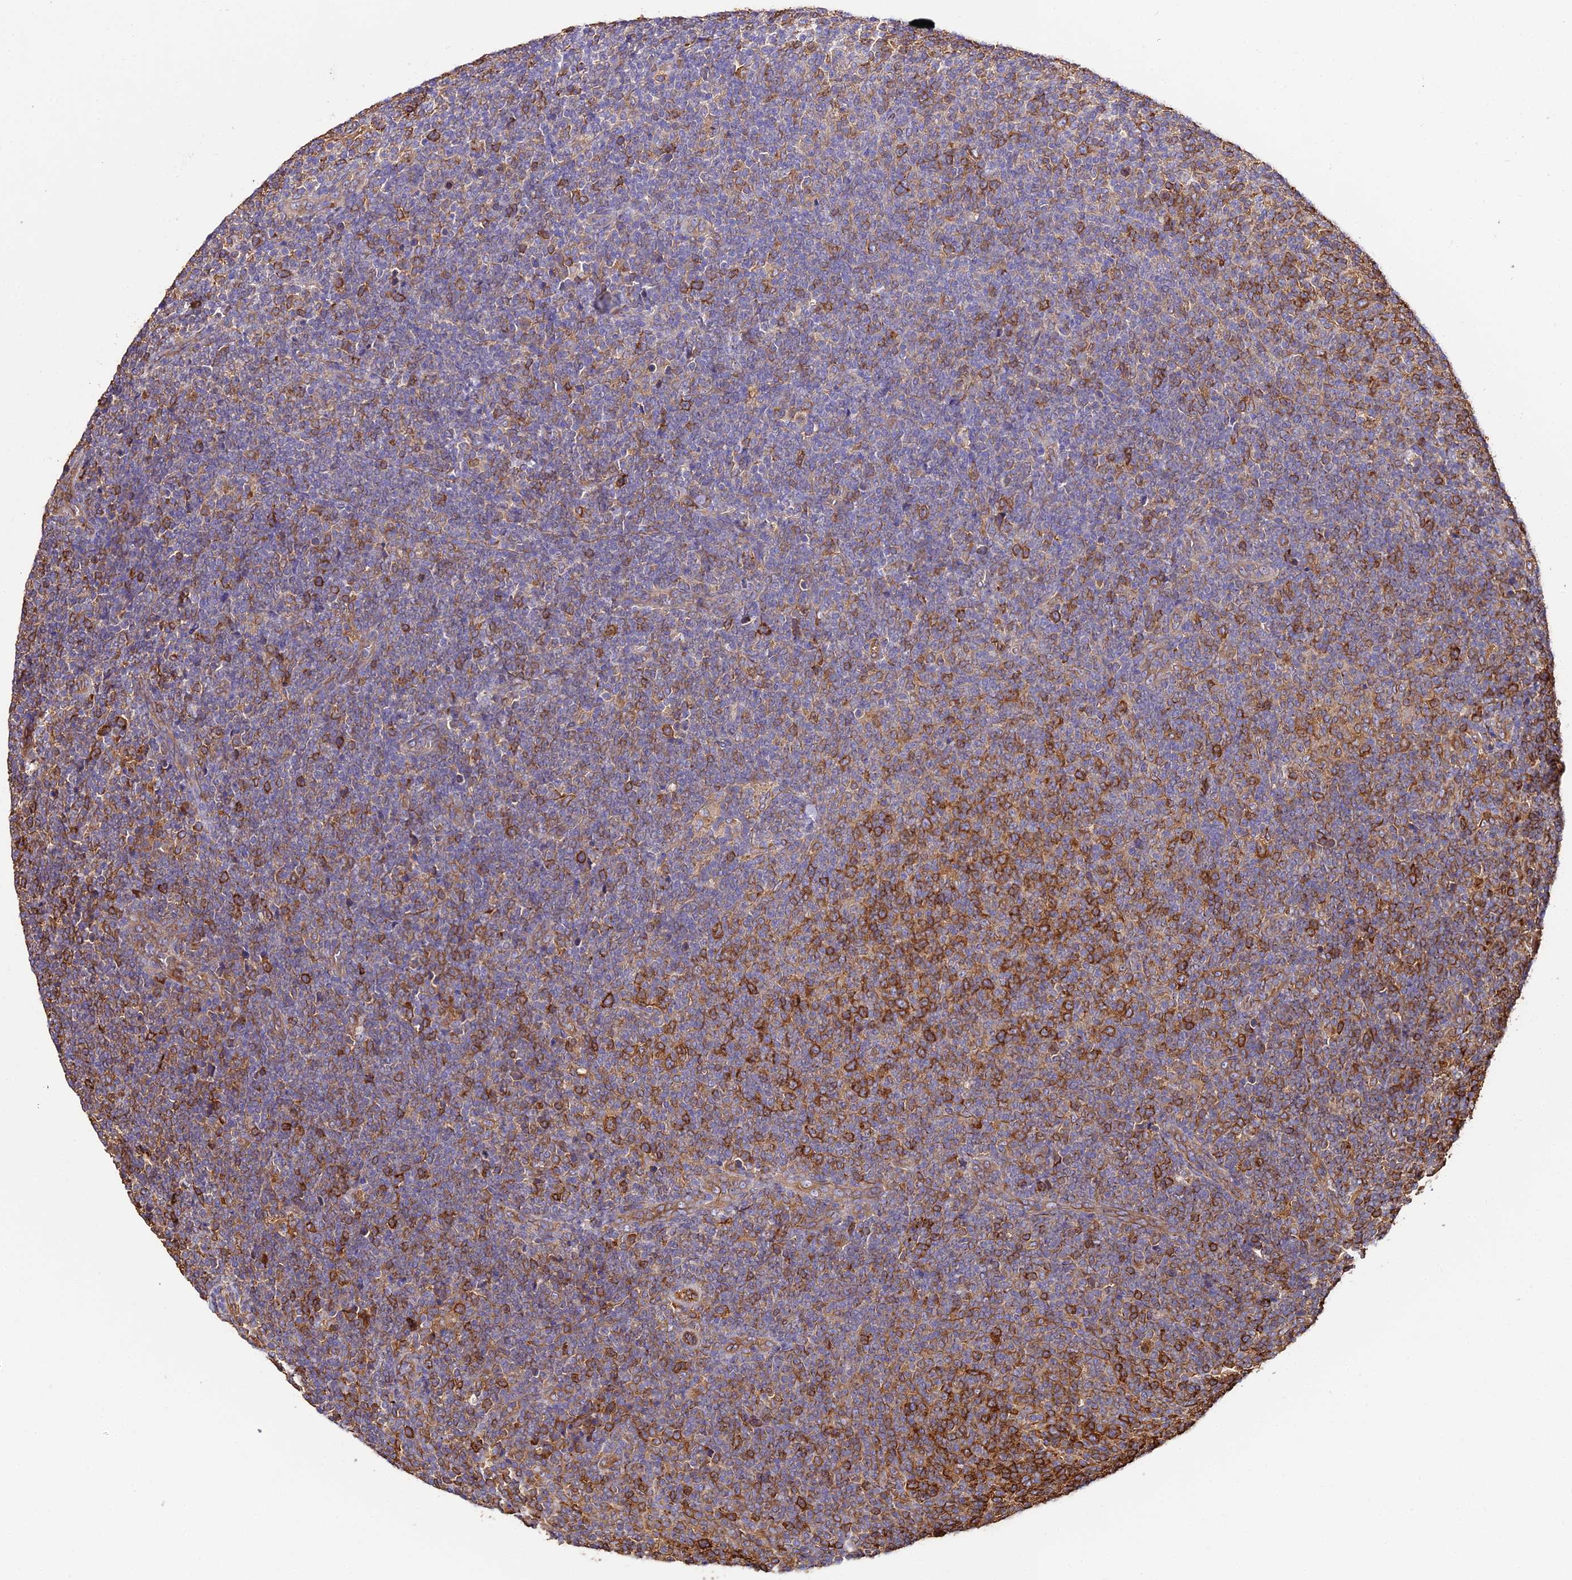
{"staining": {"intensity": "strong", "quantity": "25%-75%", "location": "cytoplasmic/membranous"}, "tissue": "lymphoma", "cell_type": "Tumor cells", "image_type": "cancer", "snomed": [{"axis": "morphology", "description": "Malignant lymphoma, non-Hodgkin's type, Low grade"}, {"axis": "topography", "description": "Lymph node"}], "caption": "Human lymphoma stained with a protein marker shows strong staining in tumor cells.", "gene": "TUBA3D", "patient": {"sex": "male", "age": 66}}